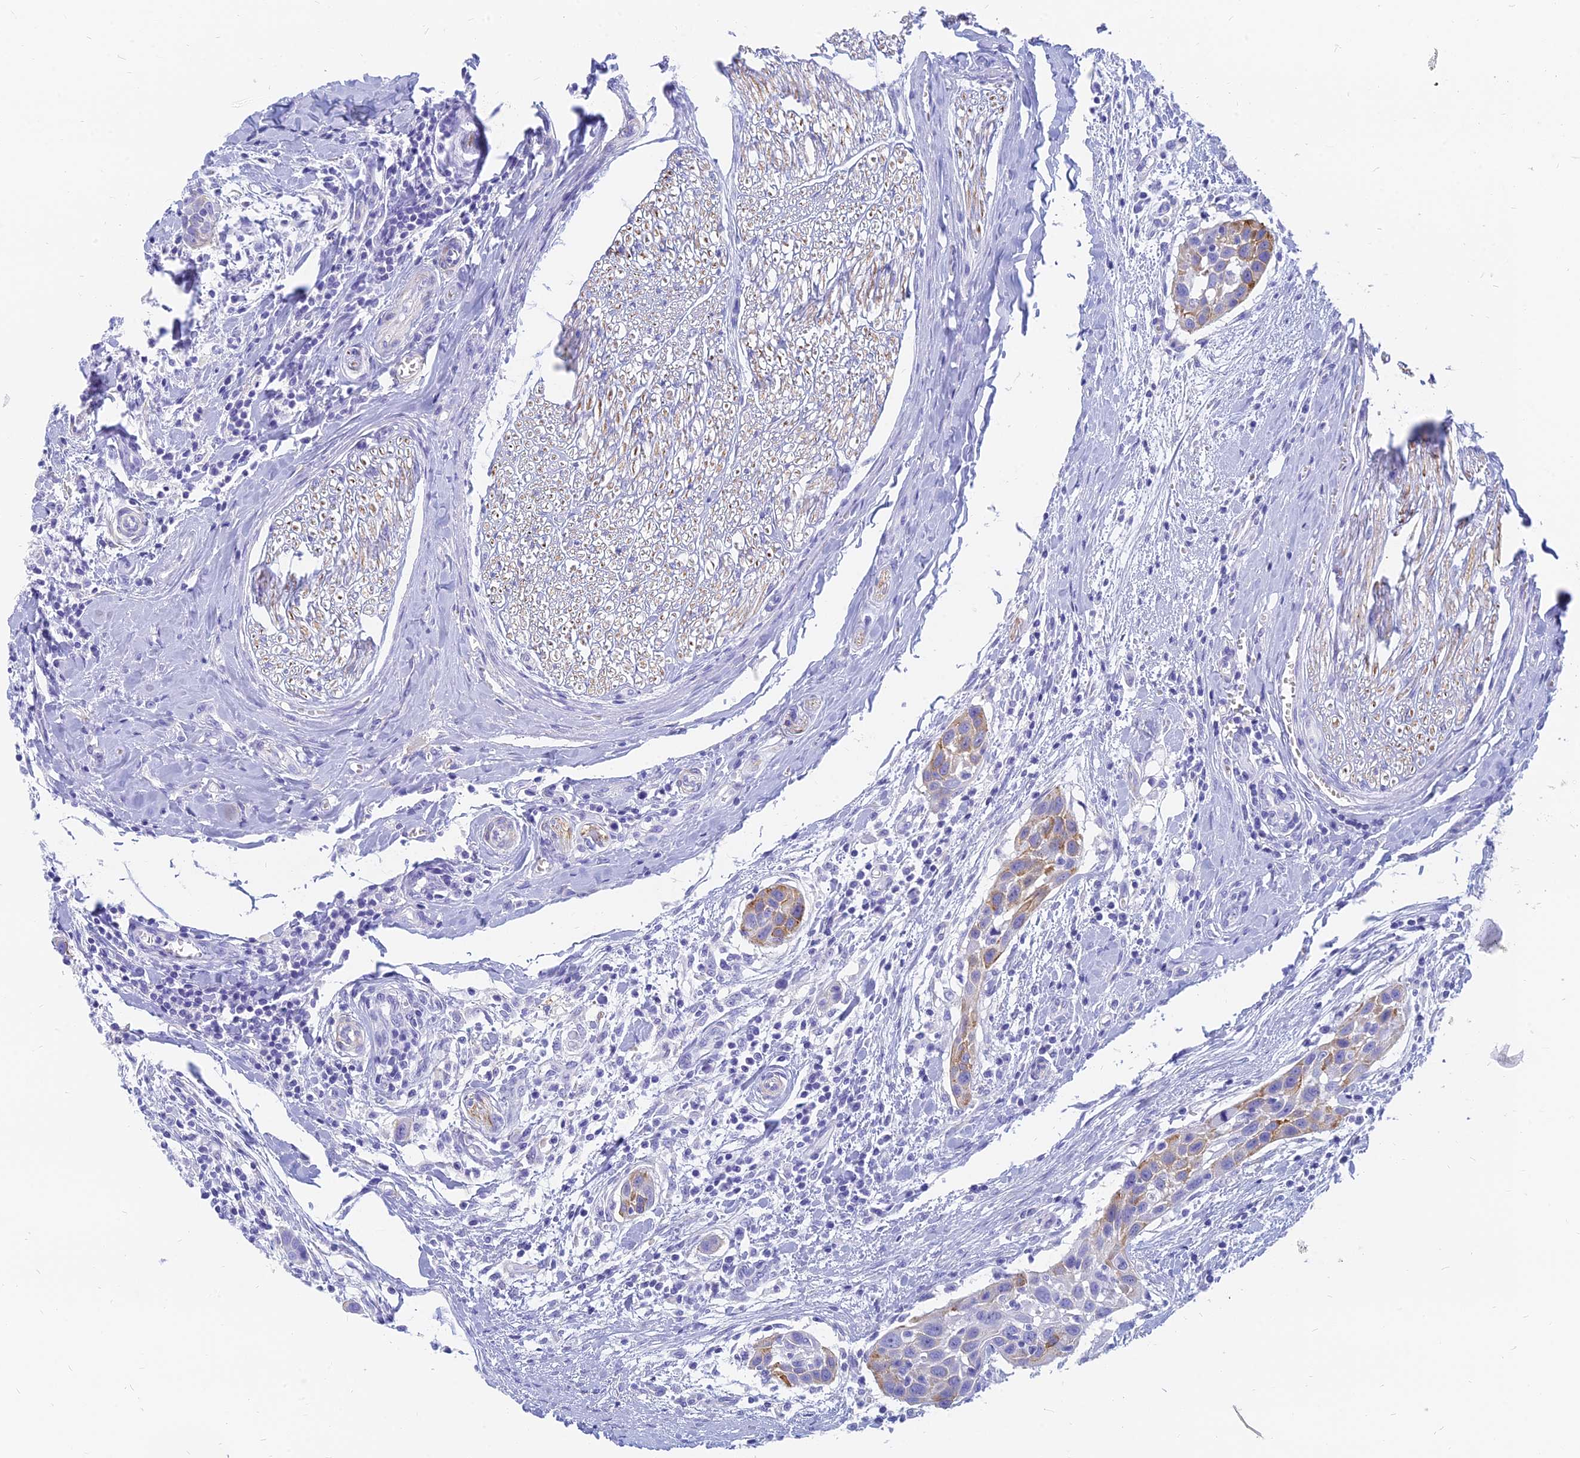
{"staining": {"intensity": "moderate", "quantity": "<25%", "location": "cytoplasmic/membranous"}, "tissue": "head and neck cancer", "cell_type": "Tumor cells", "image_type": "cancer", "snomed": [{"axis": "morphology", "description": "Squamous cell carcinoma, NOS"}, {"axis": "topography", "description": "Oral tissue"}, {"axis": "topography", "description": "Head-Neck"}], "caption": "Moderate cytoplasmic/membranous staining is identified in about <25% of tumor cells in squamous cell carcinoma (head and neck). The staining was performed using DAB (3,3'-diaminobenzidine), with brown indicating positive protein expression. Nuclei are stained blue with hematoxylin.", "gene": "SLC36A2", "patient": {"sex": "female", "age": 50}}